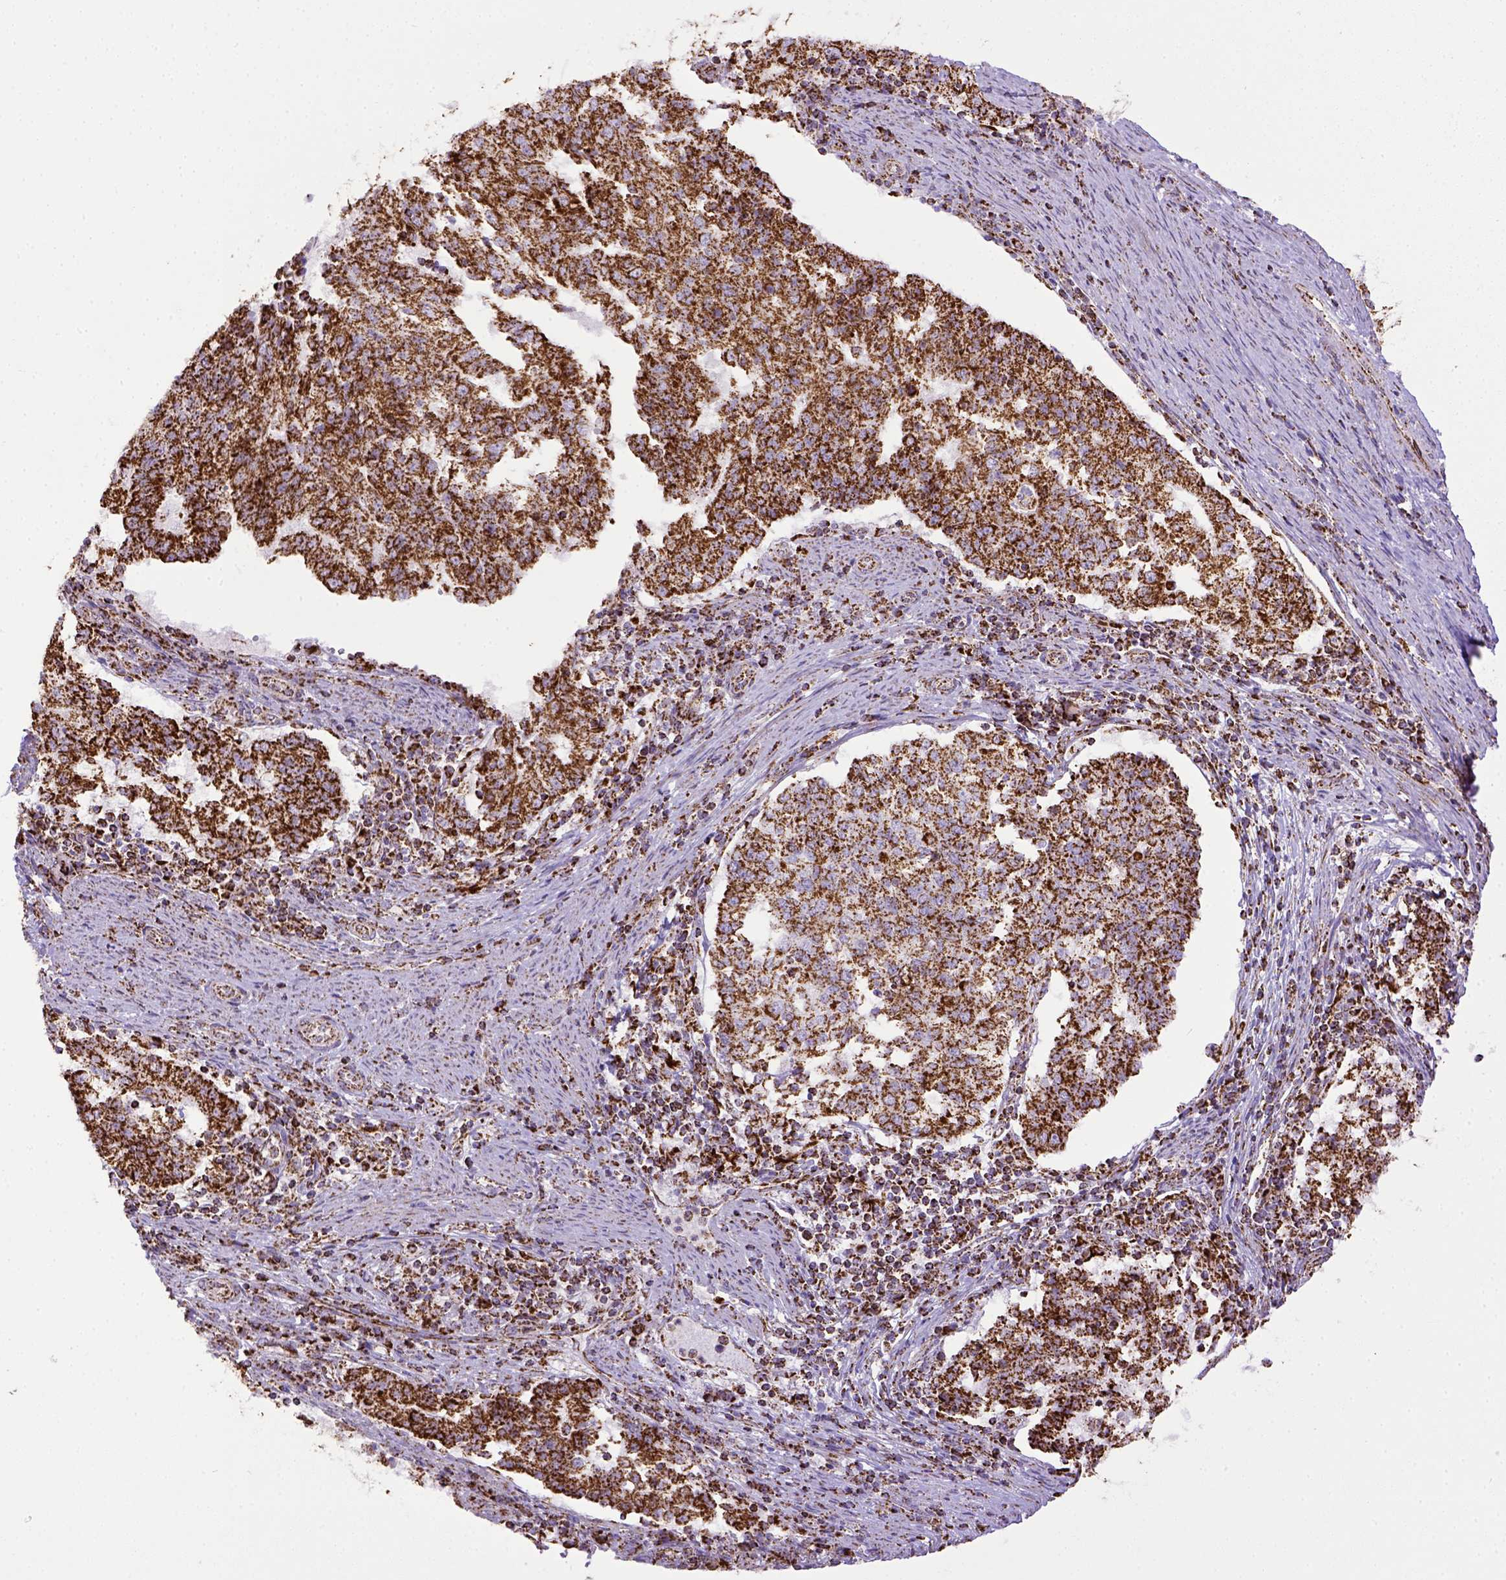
{"staining": {"intensity": "strong", "quantity": ">75%", "location": "cytoplasmic/membranous"}, "tissue": "endometrial cancer", "cell_type": "Tumor cells", "image_type": "cancer", "snomed": [{"axis": "morphology", "description": "Adenocarcinoma, NOS"}, {"axis": "topography", "description": "Endometrium"}], "caption": "A histopathology image of endometrial cancer stained for a protein demonstrates strong cytoplasmic/membranous brown staining in tumor cells.", "gene": "MT-CO1", "patient": {"sex": "female", "age": 82}}